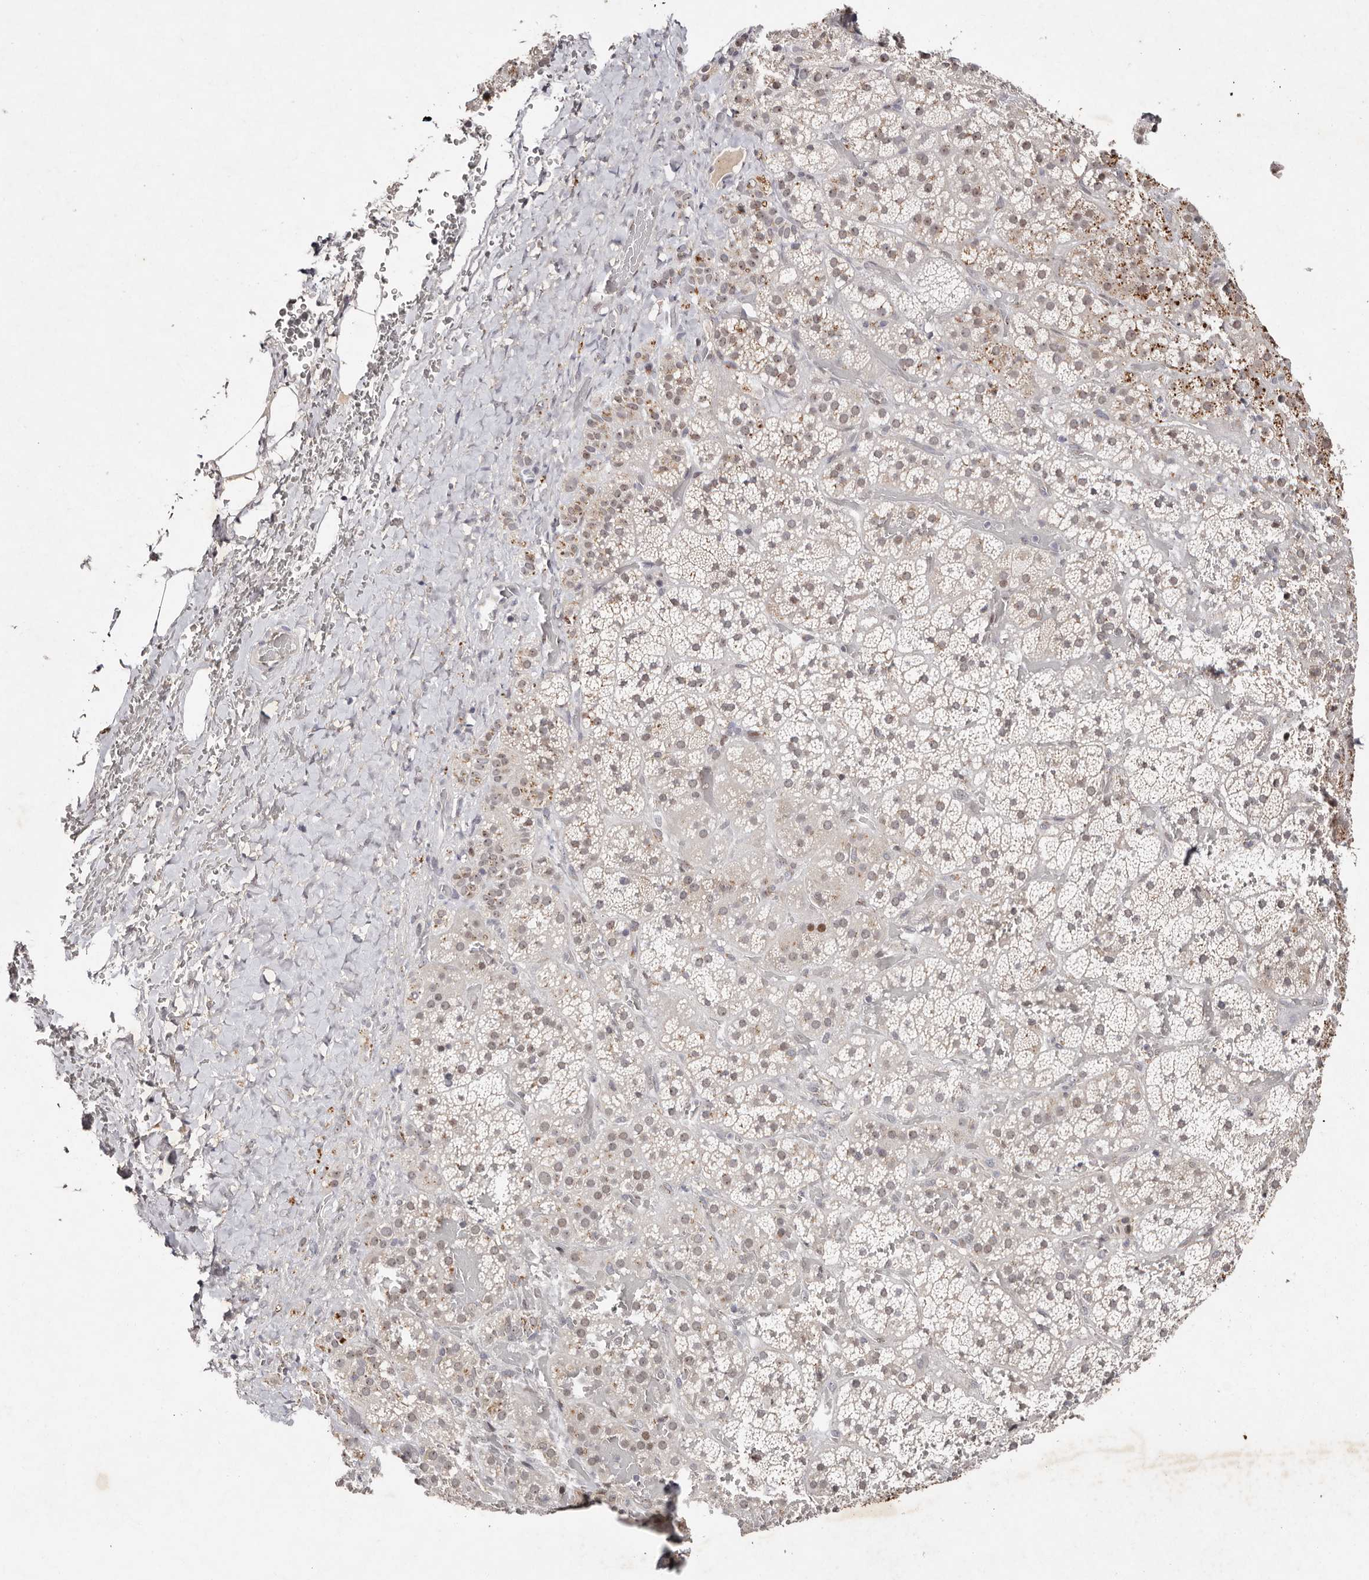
{"staining": {"intensity": "moderate", "quantity": "25%-75%", "location": "cytoplasmic/membranous"}, "tissue": "adrenal gland", "cell_type": "Glandular cells", "image_type": "normal", "snomed": [{"axis": "morphology", "description": "Normal tissue, NOS"}, {"axis": "topography", "description": "Adrenal gland"}], "caption": "This is a histology image of IHC staining of benign adrenal gland, which shows moderate staining in the cytoplasmic/membranous of glandular cells.", "gene": "KLF7", "patient": {"sex": "male", "age": 57}}